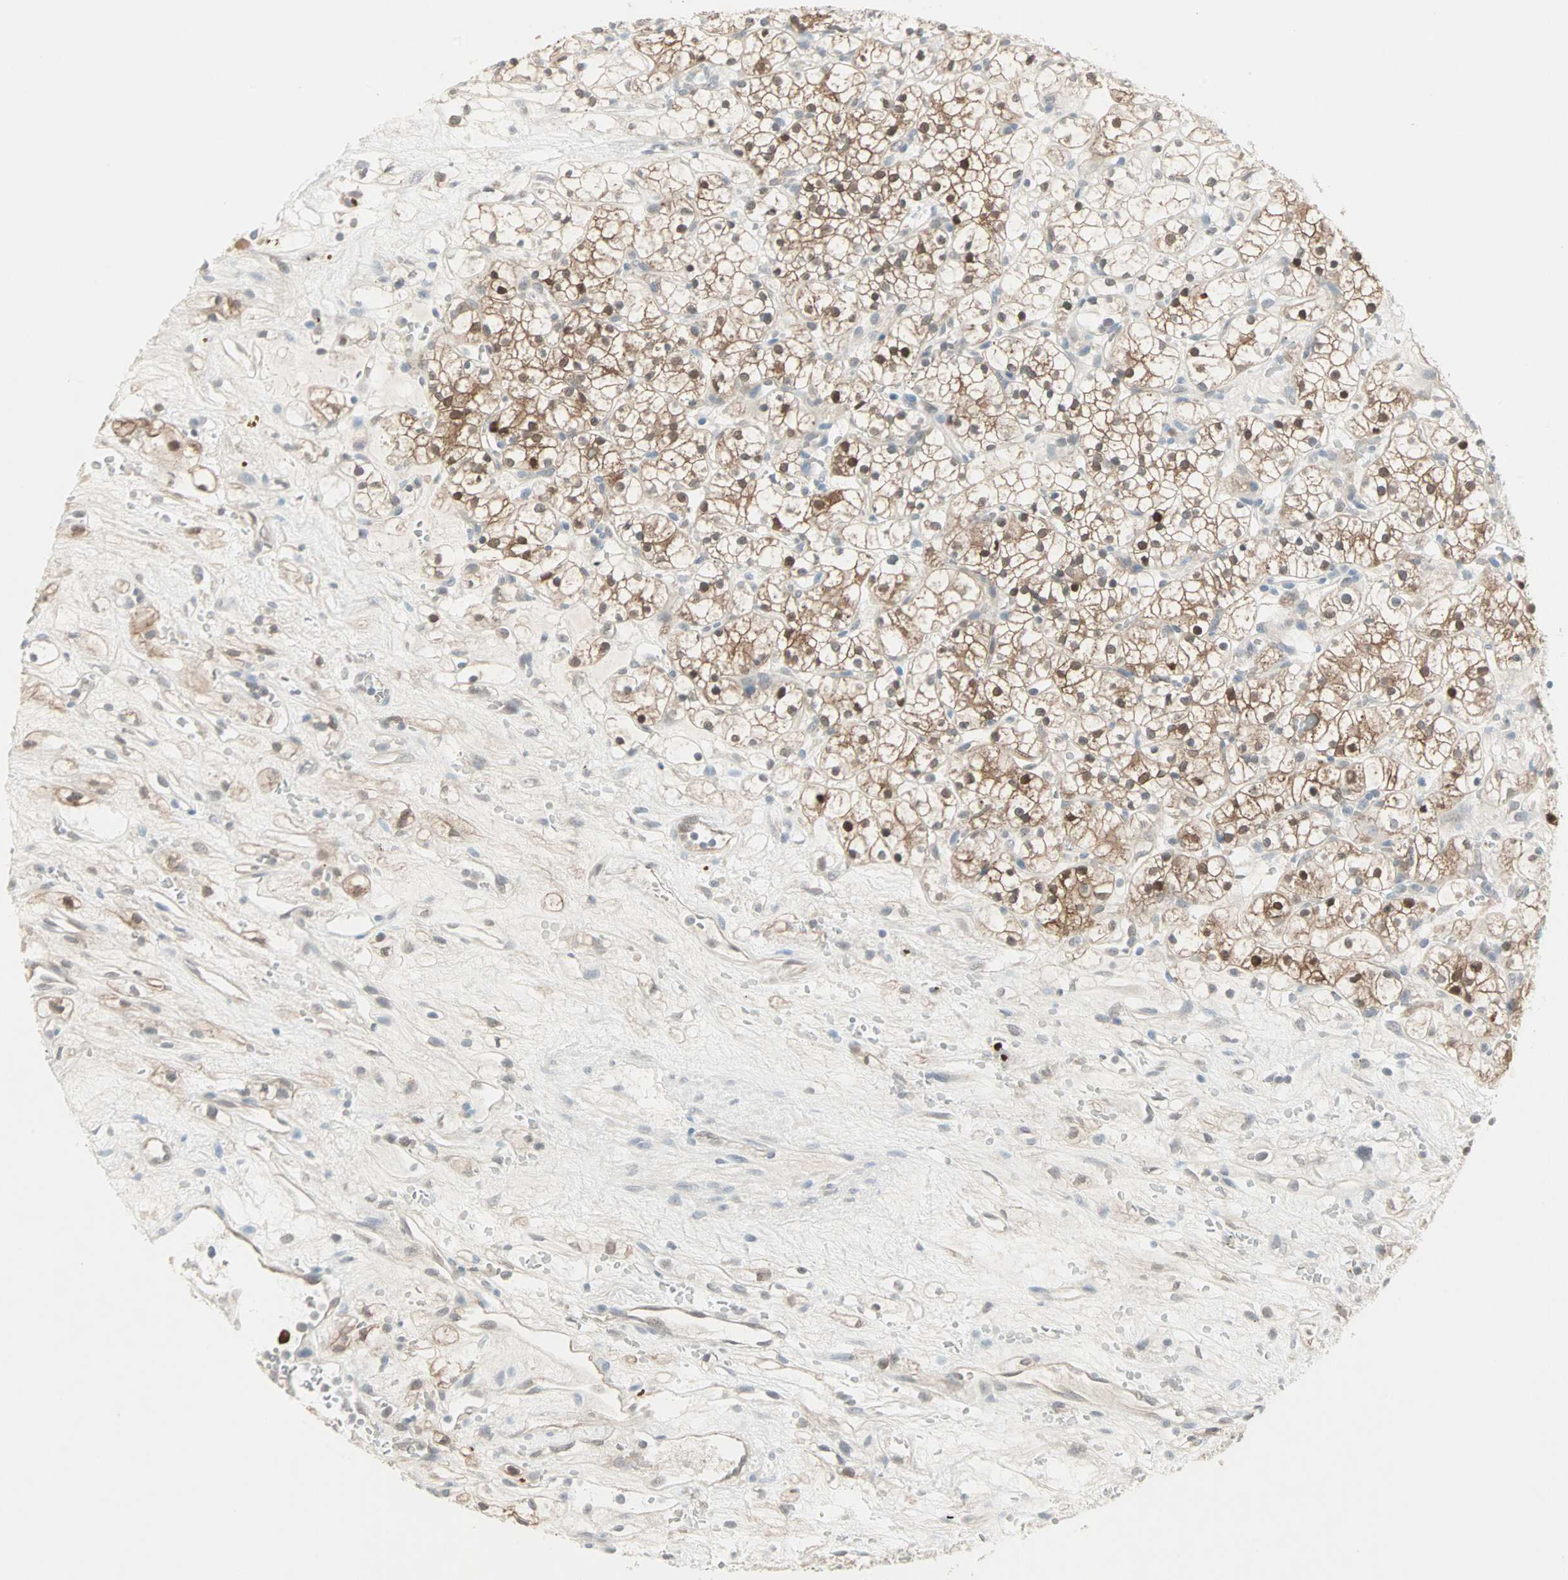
{"staining": {"intensity": "moderate", "quantity": ">75%", "location": "cytoplasmic/membranous,nuclear"}, "tissue": "renal cancer", "cell_type": "Tumor cells", "image_type": "cancer", "snomed": [{"axis": "morphology", "description": "Adenocarcinoma, NOS"}, {"axis": "topography", "description": "Kidney"}], "caption": "A brown stain labels moderate cytoplasmic/membranous and nuclear positivity of a protein in renal adenocarcinoma tumor cells.", "gene": "PTPA", "patient": {"sex": "female", "age": 60}}